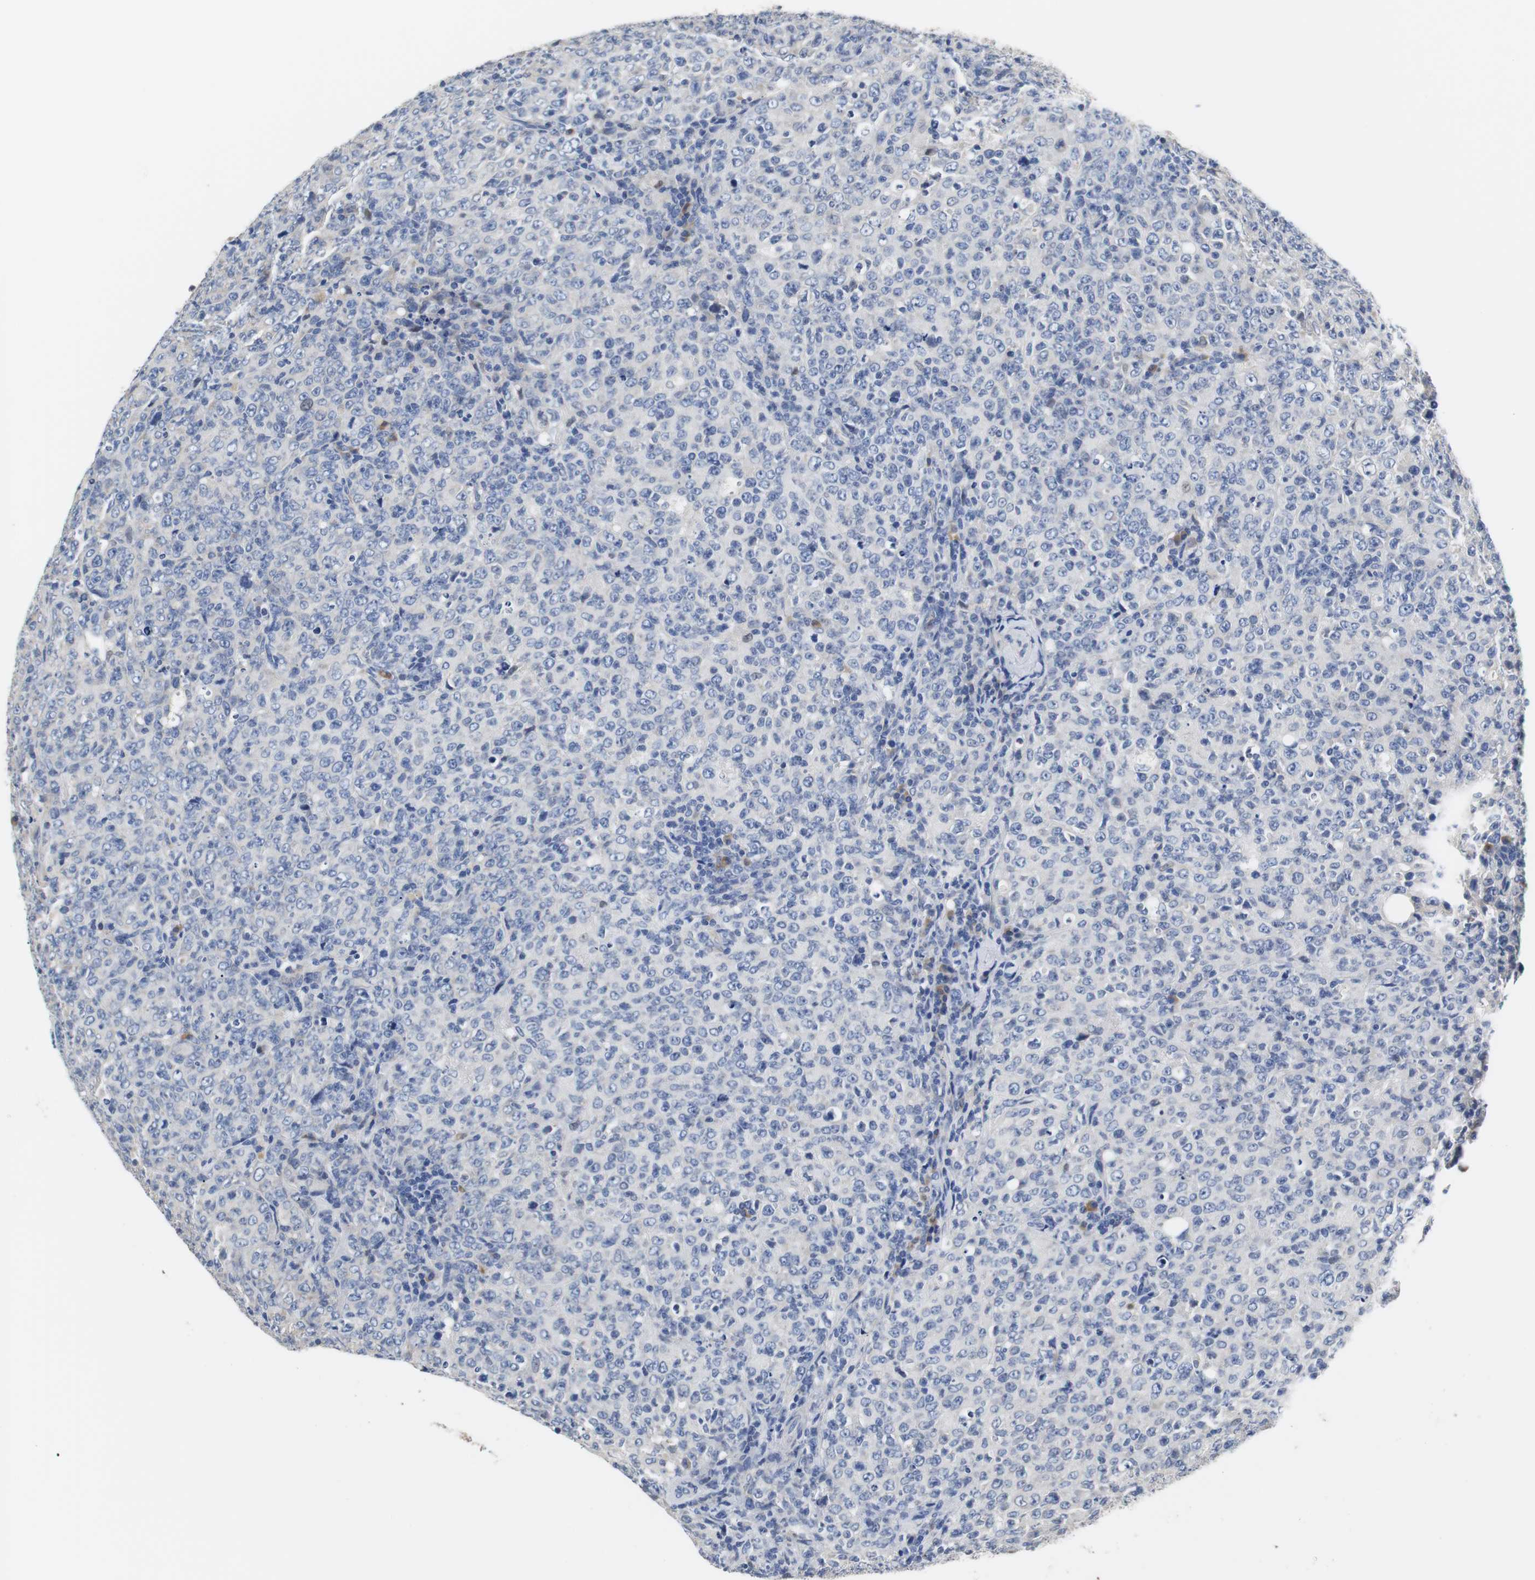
{"staining": {"intensity": "negative", "quantity": "none", "location": "none"}, "tissue": "lymphoma", "cell_type": "Tumor cells", "image_type": "cancer", "snomed": [{"axis": "morphology", "description": "Malignant lymphoma, non-Hodgkin's type, High grade"}, {"axis": "topography", "description": "Tonsil"}], "caption": "Tumor cells show no significant protein staining in lymphoma. Brightfield microscopy of immunohistochemistry stained with DAB (brown) and hematoxylin (blue), captured at high magnification.", "gene": "PCK1", "patient": {"sex": "female", "age": 36}}